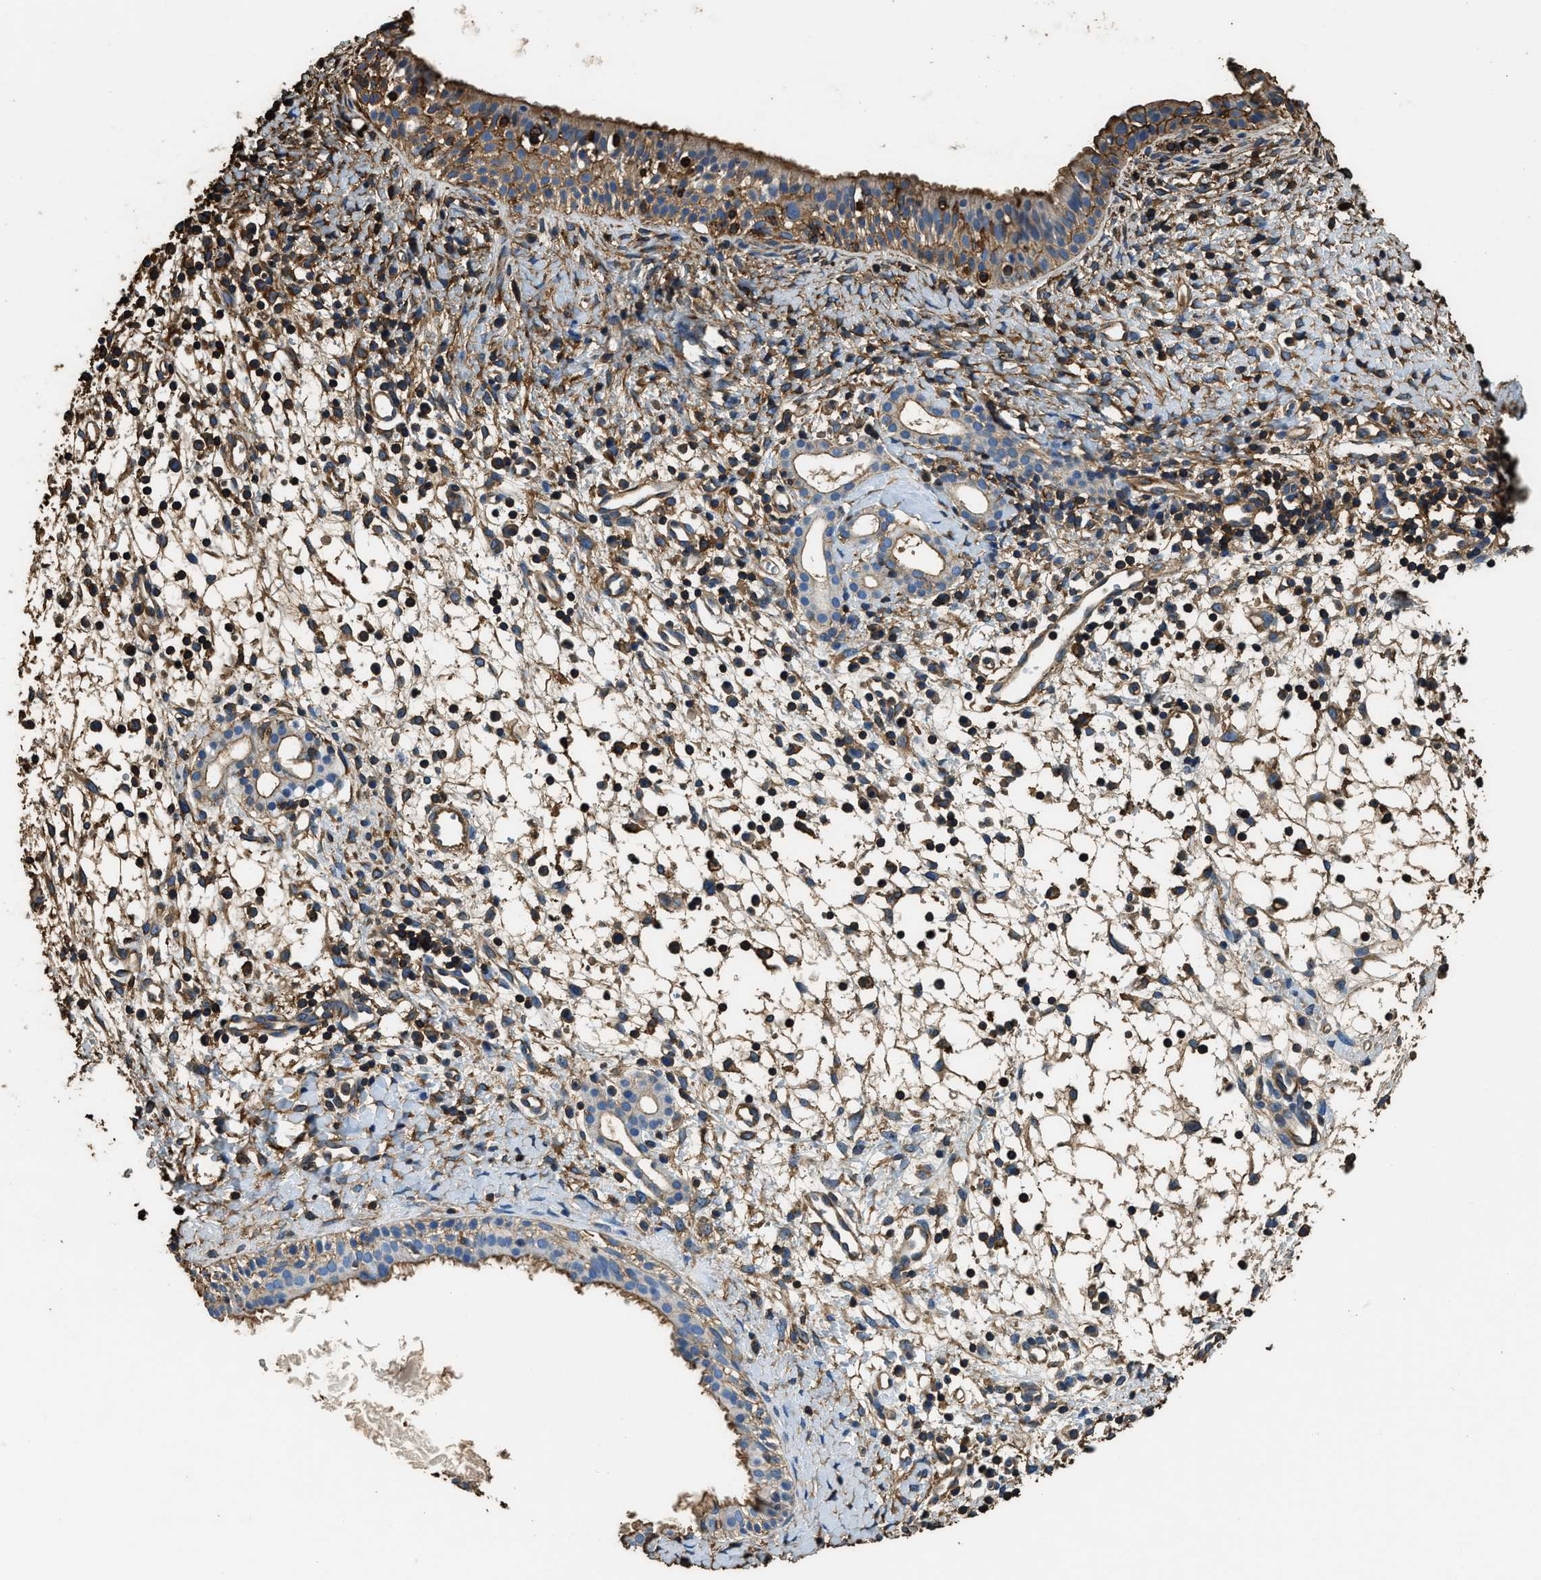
{"staining": {"intensity": "moderate", "quantity": ">75%", "location": "cytoplasmic/membranous"}, "tissue": "nasopharynx", "cell_type": "Respiratory epithelial cells", "image_type": "normal", "snomed": [{"axis": "morphology", "description": "Normal tissue, NOS"}, {"axis": "topography", "description": "Nasopharynx"}], "caption": "Immunohistochemistry (DAB) staining of normal nasopharynx exhibits moderate cytoplasmic/membranous protein expression in approximately >75% of respiratory epithelial cells.", "gene": "ACCS", "patient": {"sex": "male", "age": 22}}